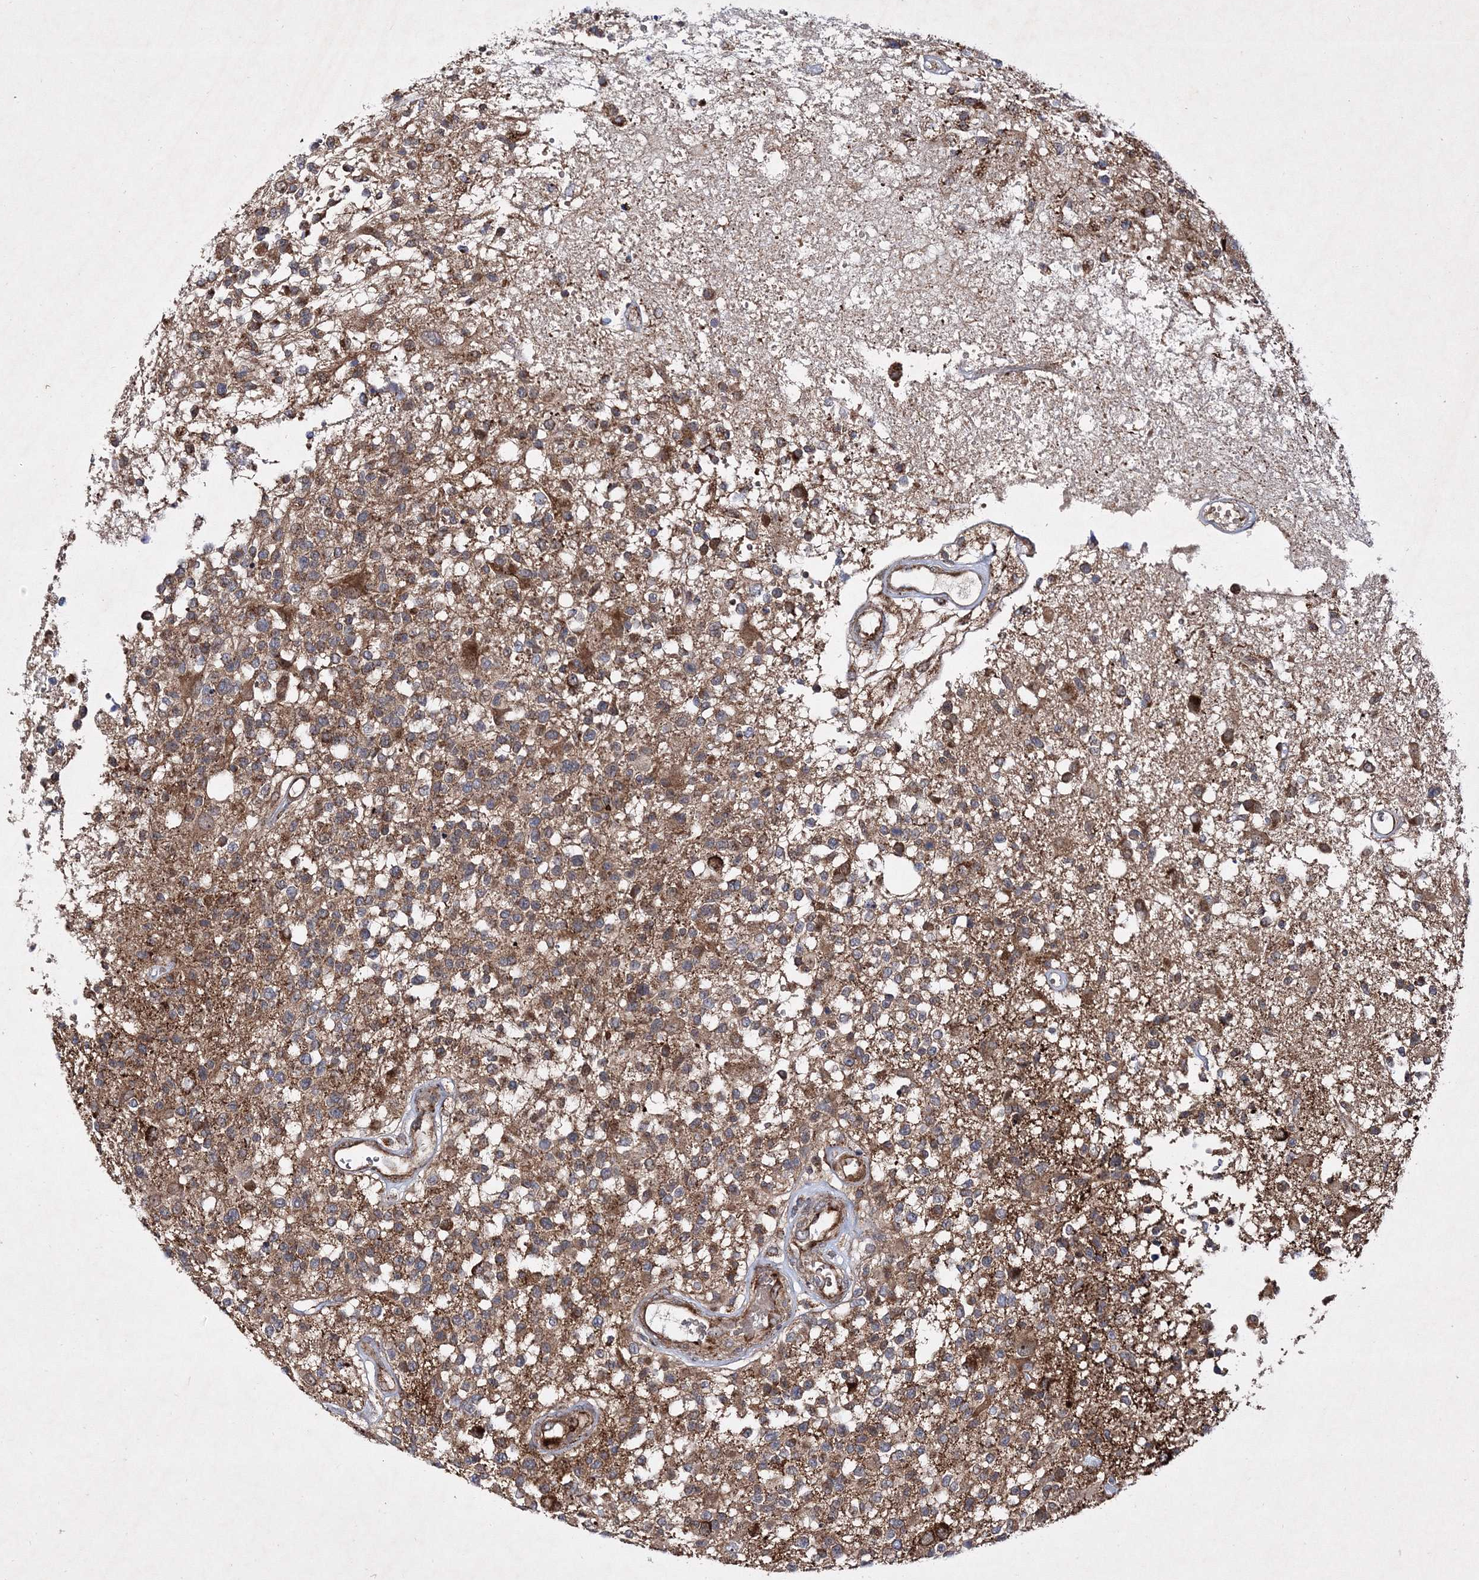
{"staining": {"intensity": "weak", "quantity": "25%-75%", "location": "cytoplasmic/membranous"}, "tissue": "glioma", "cell_type": "Tumor cells", "image_type": "cancer", "snomed": [{"axis": "morphology", "description": "Glioma, malignant, High grade"}, {"axis": "morphology", "description": "Glioblastoma, NOS"}, {"axis": "topography", "description": "Brain"}], "caption": "Glioma stained with immunohistochemistry (IHC) displays weak cytoplasmic/membranous expression in approximately 25%-75% of tumor cells.", "gene": "SCRN3", "patient": {"sex": "male", "age": 60}}